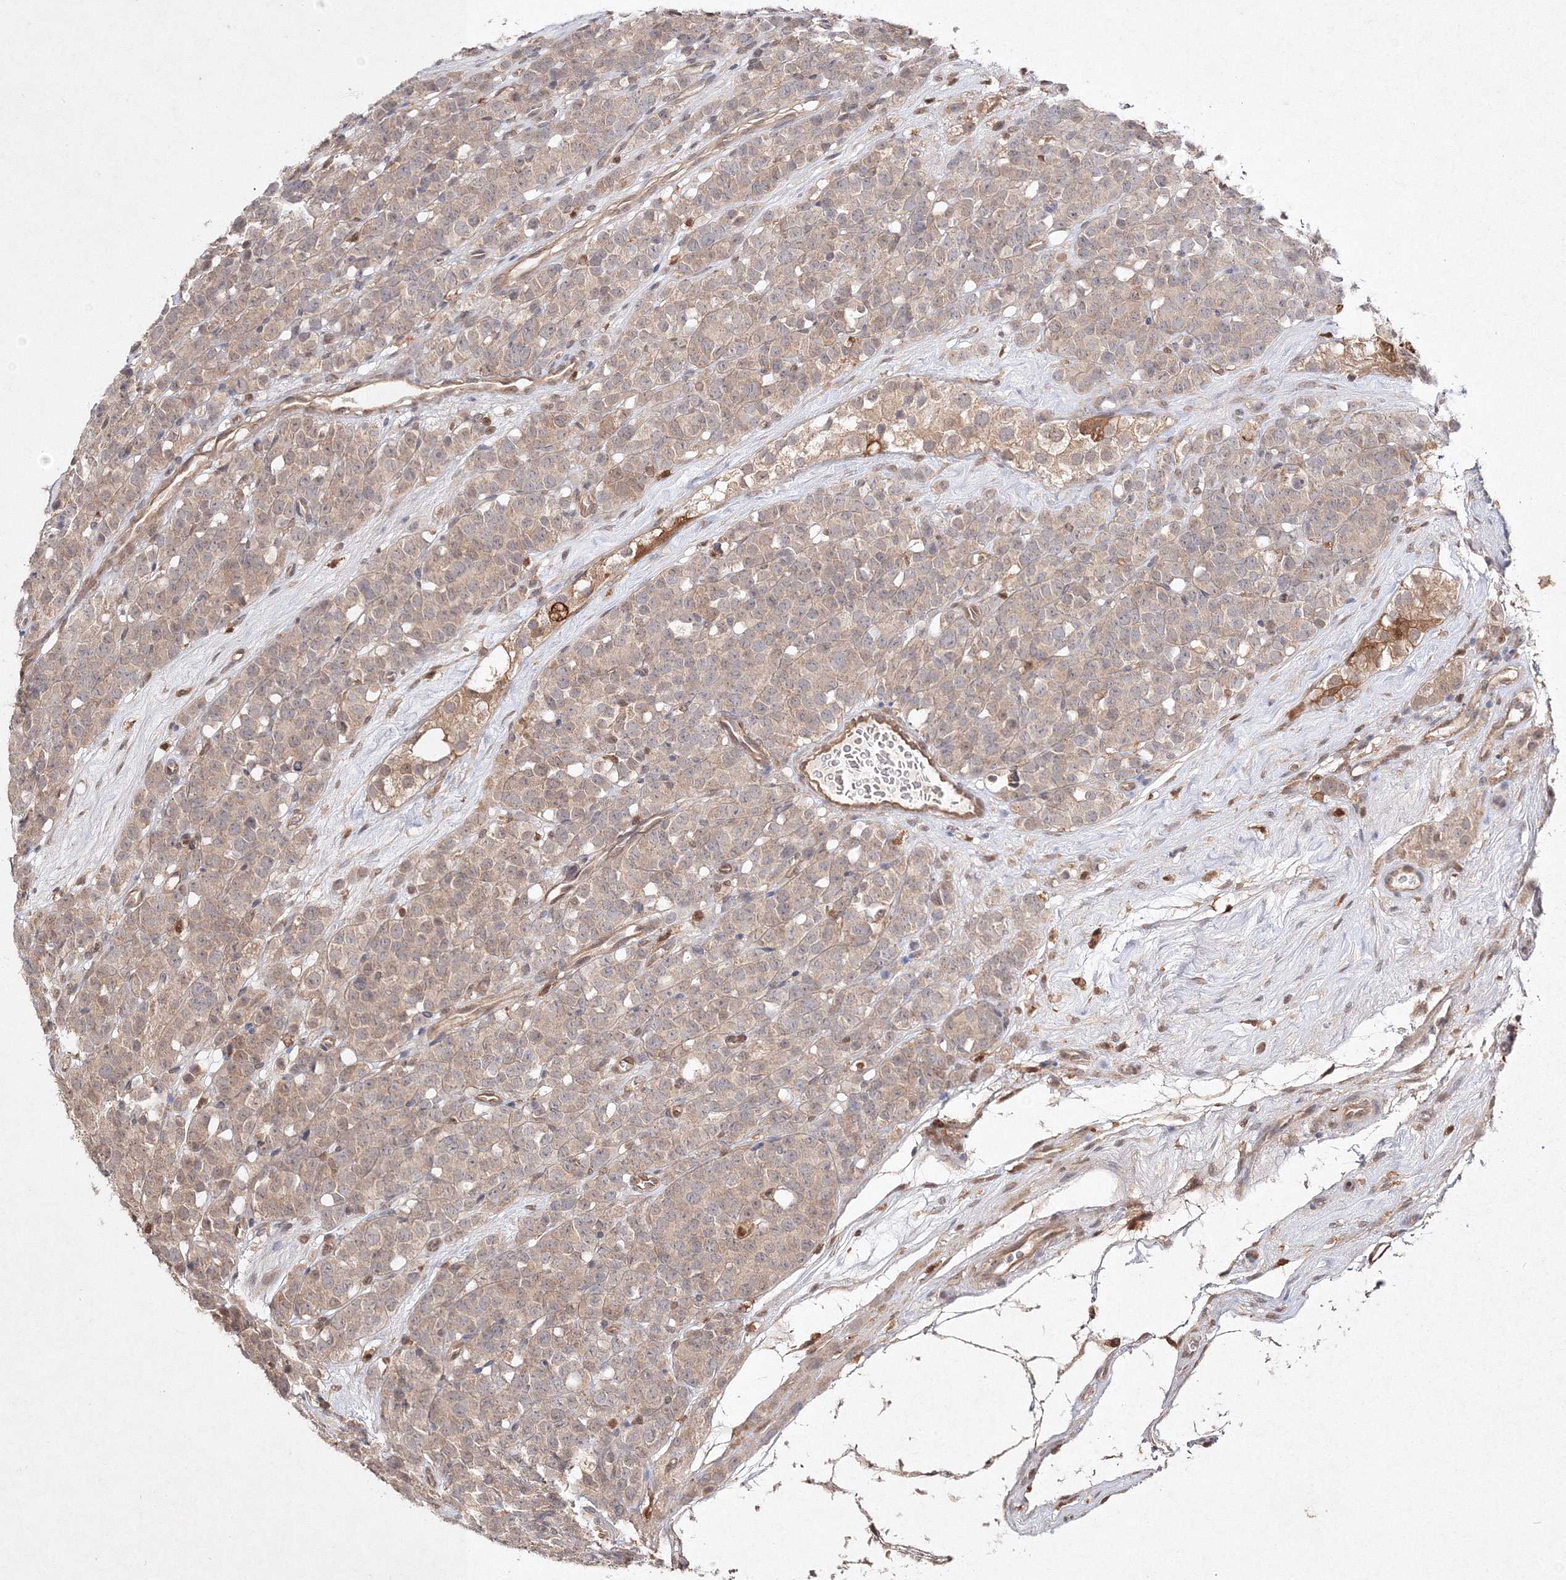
{"staining": {"intensity": "weak", "quantity": "25%-75%", "location": "cytoplasmic/membranous"}, "tissue": "testis cancer", "cell_type": "Tumor cells", "image_type": "cancer", "snomed": [{"axis": "morphology", "description": "Seminoma, NOS"}, {"axis": "topography", "description": "Testis"}], "caption": "A low amount of weak cytoplasmic/membranous positivity is present in approximately 25%-75% of tumor cells in testis cancer (seminoma) tissue.", "gene": "S100A11", "patient": {"sex": "male", "age": 71}}